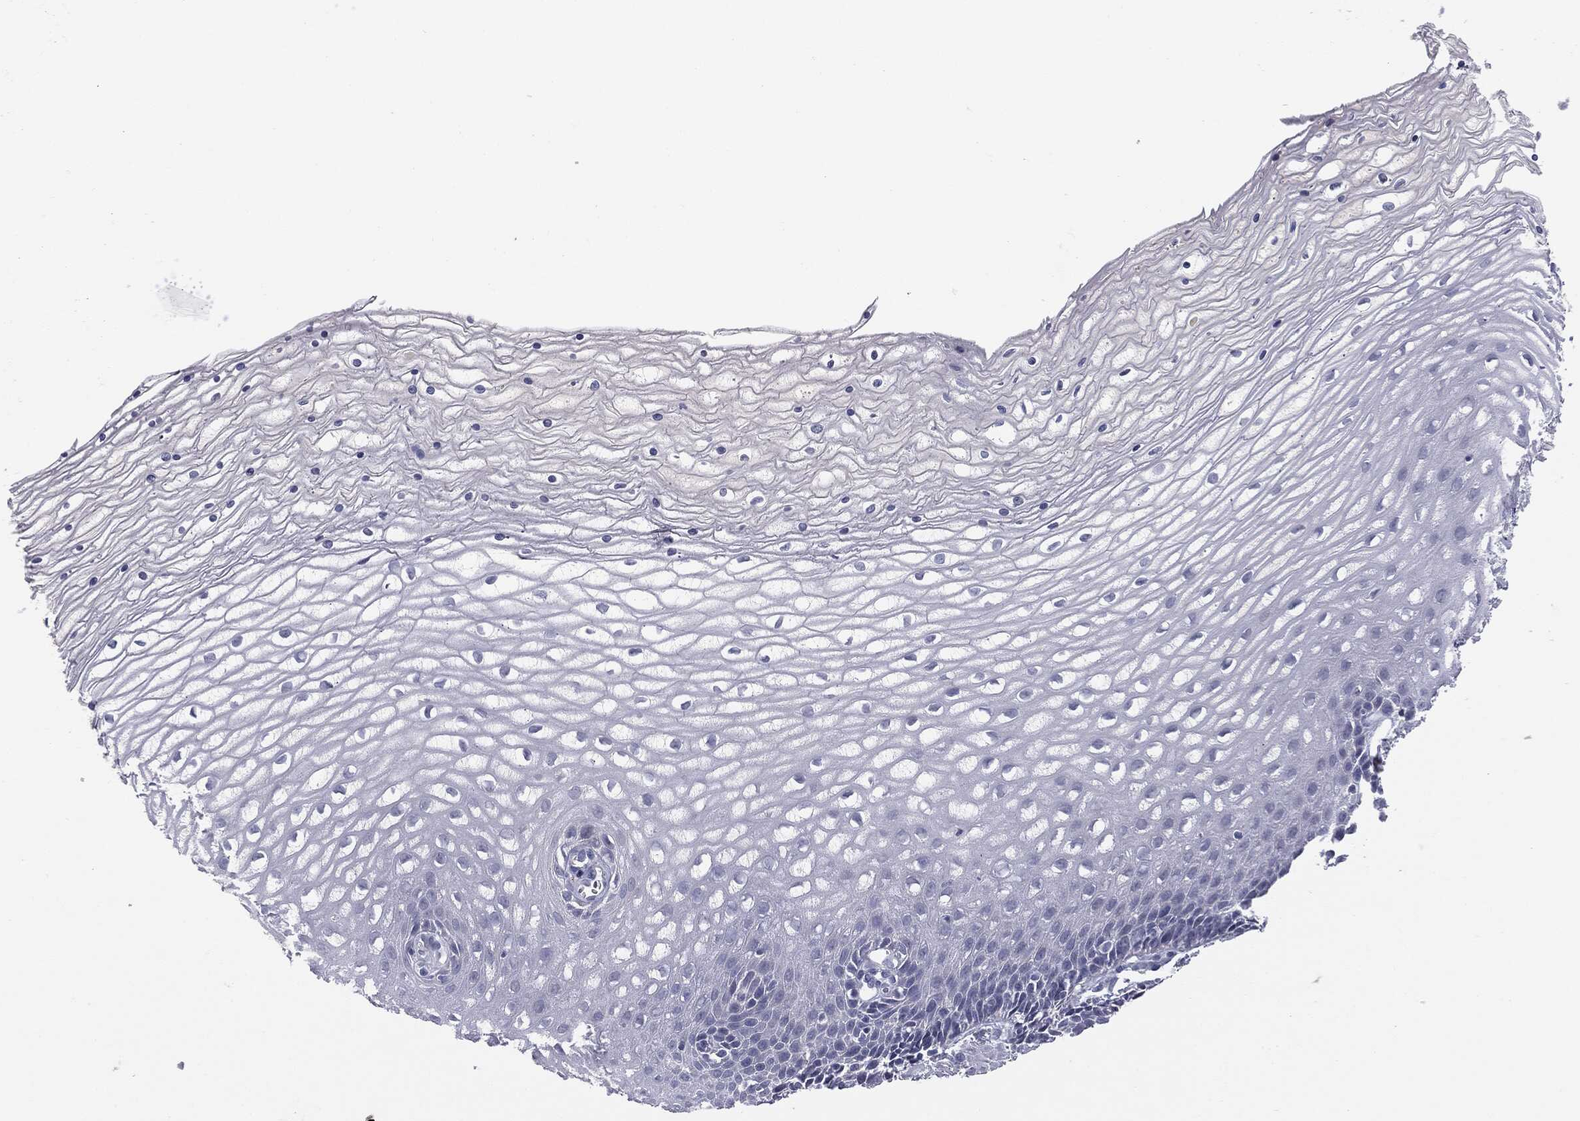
{"staining": {"intensity": "moderate", "quantity": "<25%", "location": "cytoplasmic/membranous"}, "tissue": "cervix", "cell_type": "Glandular cells", "image_type": "normal", "snomed": [{"axis": "morphology", "description": "Normal tissue, NOS"}, {"axis": "topography", "description": "Cervix"}], "caption": "Immunohistochemistry (IHC) staining of benign cervix, which reveals low levels of moderate cytoplasmic/membranous positivity in about <25% of glandular cells indicating moderate cytoplasmic/membranous protein expression. The staining was performed using DAB (brown) for protein detection and nuclei were counterstained in hematoxylin (blue).", "gene": "MUC1", "patient": {"sex": "female", "age": 35}}